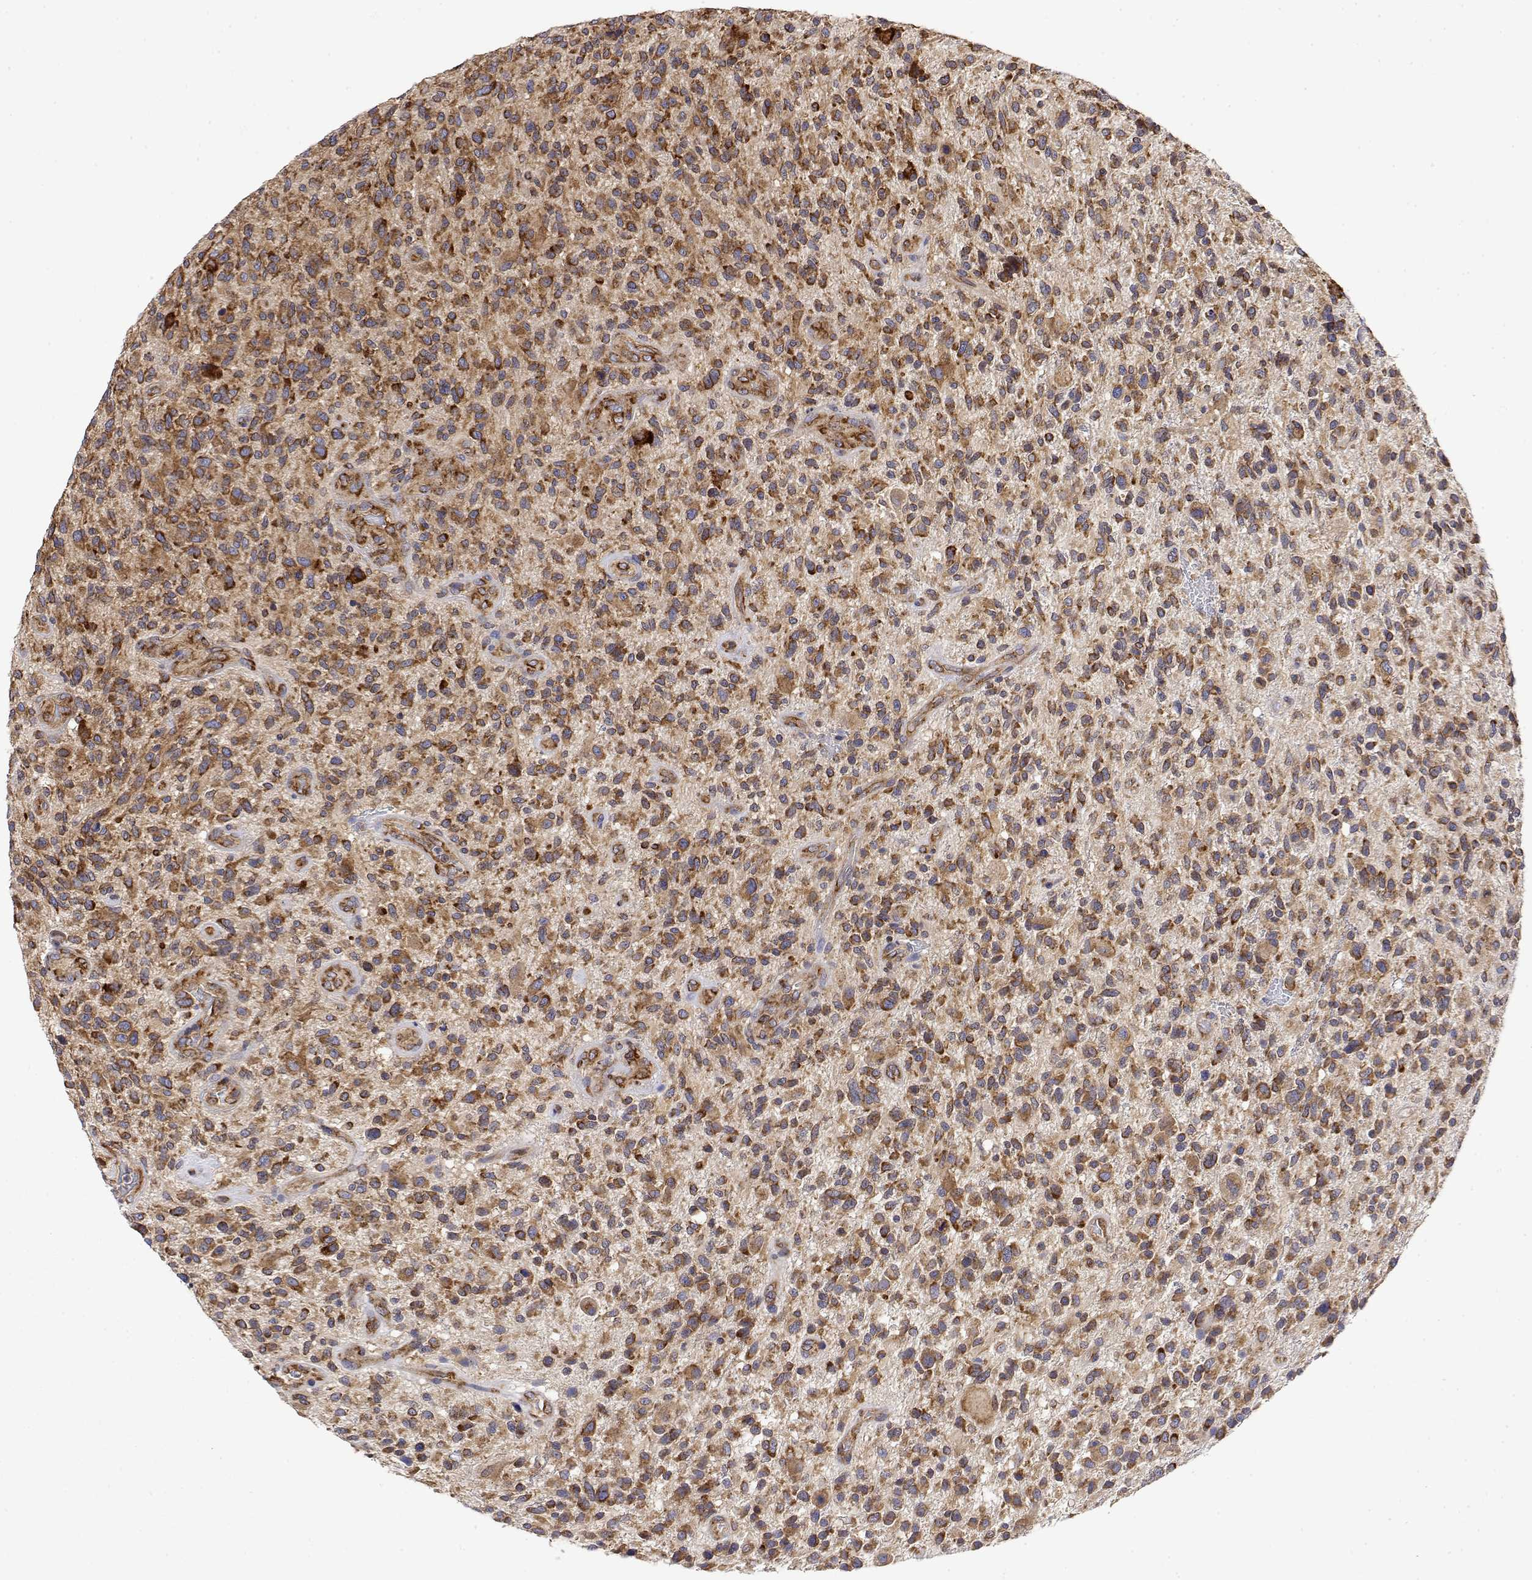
{"staining": {"intensity": "strong", "quantity": ">75%", "location": "cytoplasmic/membranous"}, "tissue": "glioma", "cell_type": "Tumor cells", "image_type": "cancer", "snomed": [{"axis": "morphology", "description": "Glioma, malignant, High grade"}, {"axis": "topography", "description": "Brain"}], "caption": "Immunohistochemical staining of high-grade glioma (malignant) demonstrates strong cytoplasmic/membranous protein expression in about >75% of tumor cells.", "gene": "EEF1G", "patient": {"sex": "male", "age": 47}}